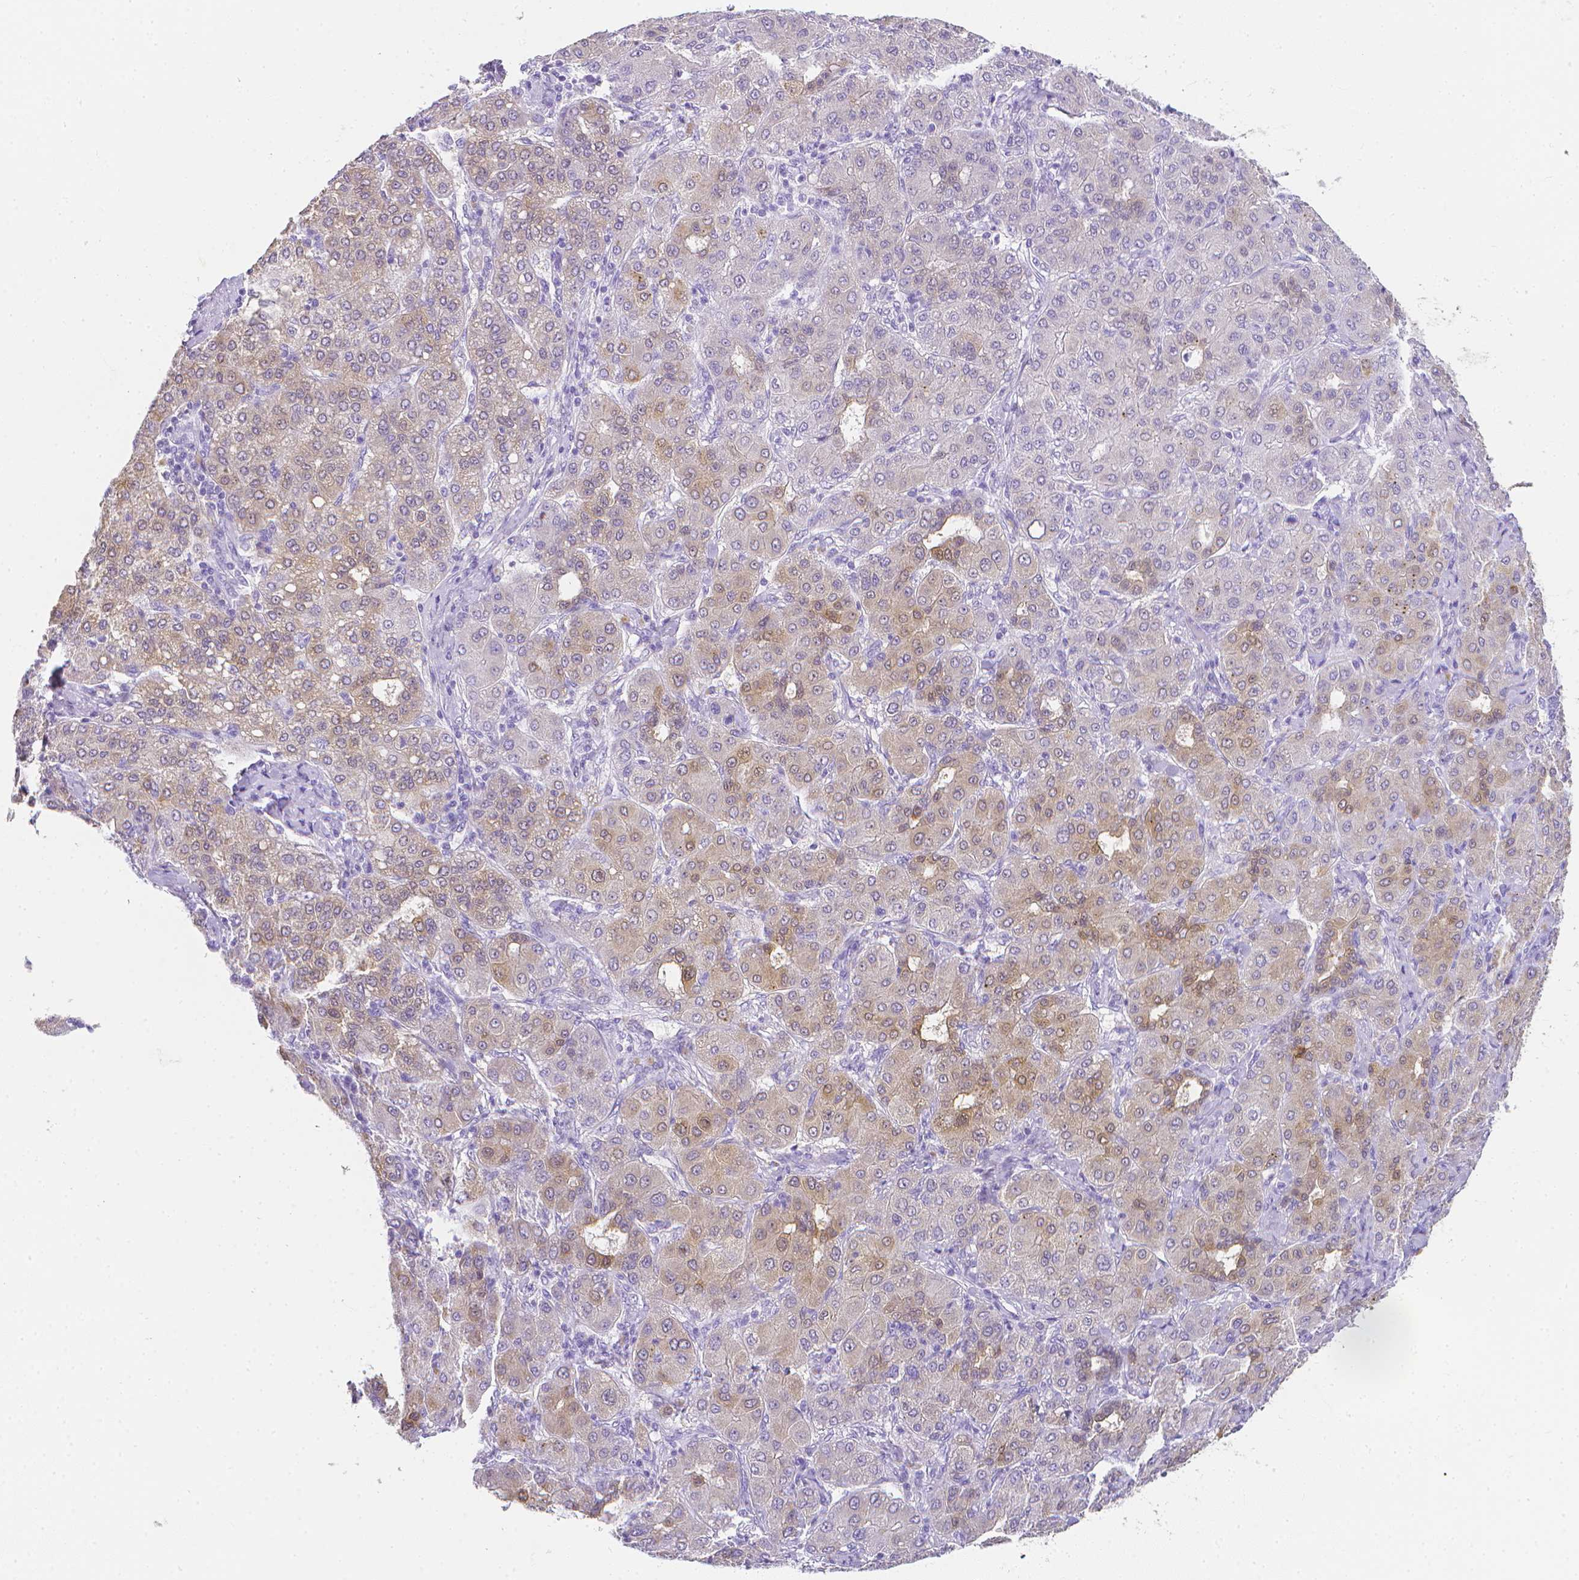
{"staining": {"intensity": "weak", "quantity": "<25%", "location": "cytoplasmic/membranous,nuclear"}, "tissue": "liver cancer", "cell_type": "Tumor cells", "image_type": "cancer", "snomed": [{"axis": "morphology", "description": "Carcinoma, Hepatocellular, NOS"}, {"axis": "topography", "description": "Liver"}], "caption": "Tumor cells are negative for brown protein staining in liver cancer.", "gene": "LGALS4", "patient": {"sex": "male", "age": 65}}